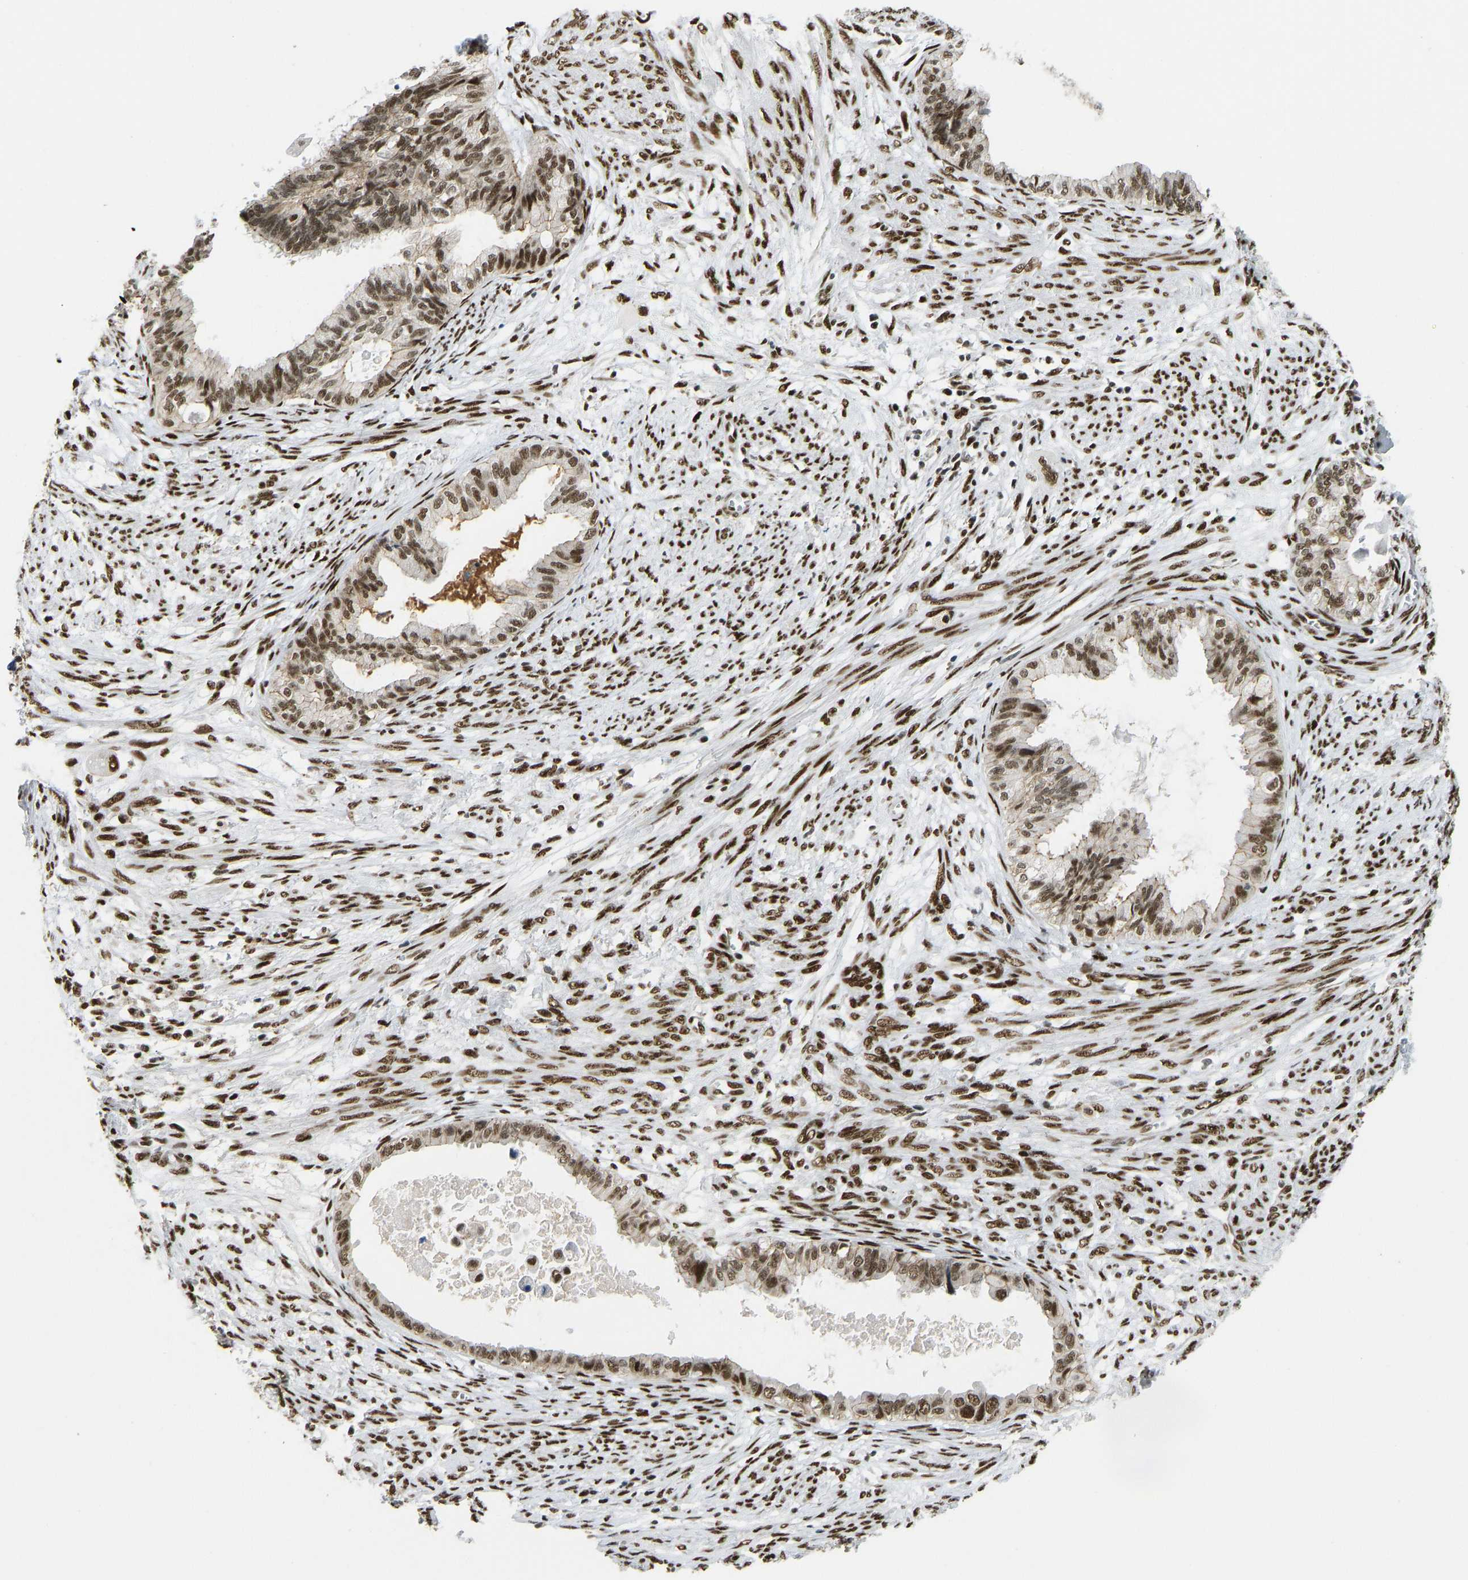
{"staining": {"intensity": "moderate", "quantity": ">75%", "location": "nuclear"}, "tissue": "cervical cancer", "cell_type": "Tumor cells", "image_type": "cancer", "snomed": [{"axis": "morphology", "description": "Normal tissue, NOS"}, {"axis": "morphology", "description": "Adenocarcinoma, NOS"}, {"axis": "topography", "description": "Cervix"}, {"axis": "topography", "description": "Endometrium"}], "caption": "Protein staining reveals moderate nuclear positivity in approximately >75% of tumor cells in adenocarcinoma (cervical). (DAB (3,3'-diaminobenzidine) IHC with brightfield microscopy, high magnification).", "gene": "FOXK1", "patient": {"sex": "female", "age": 86}}